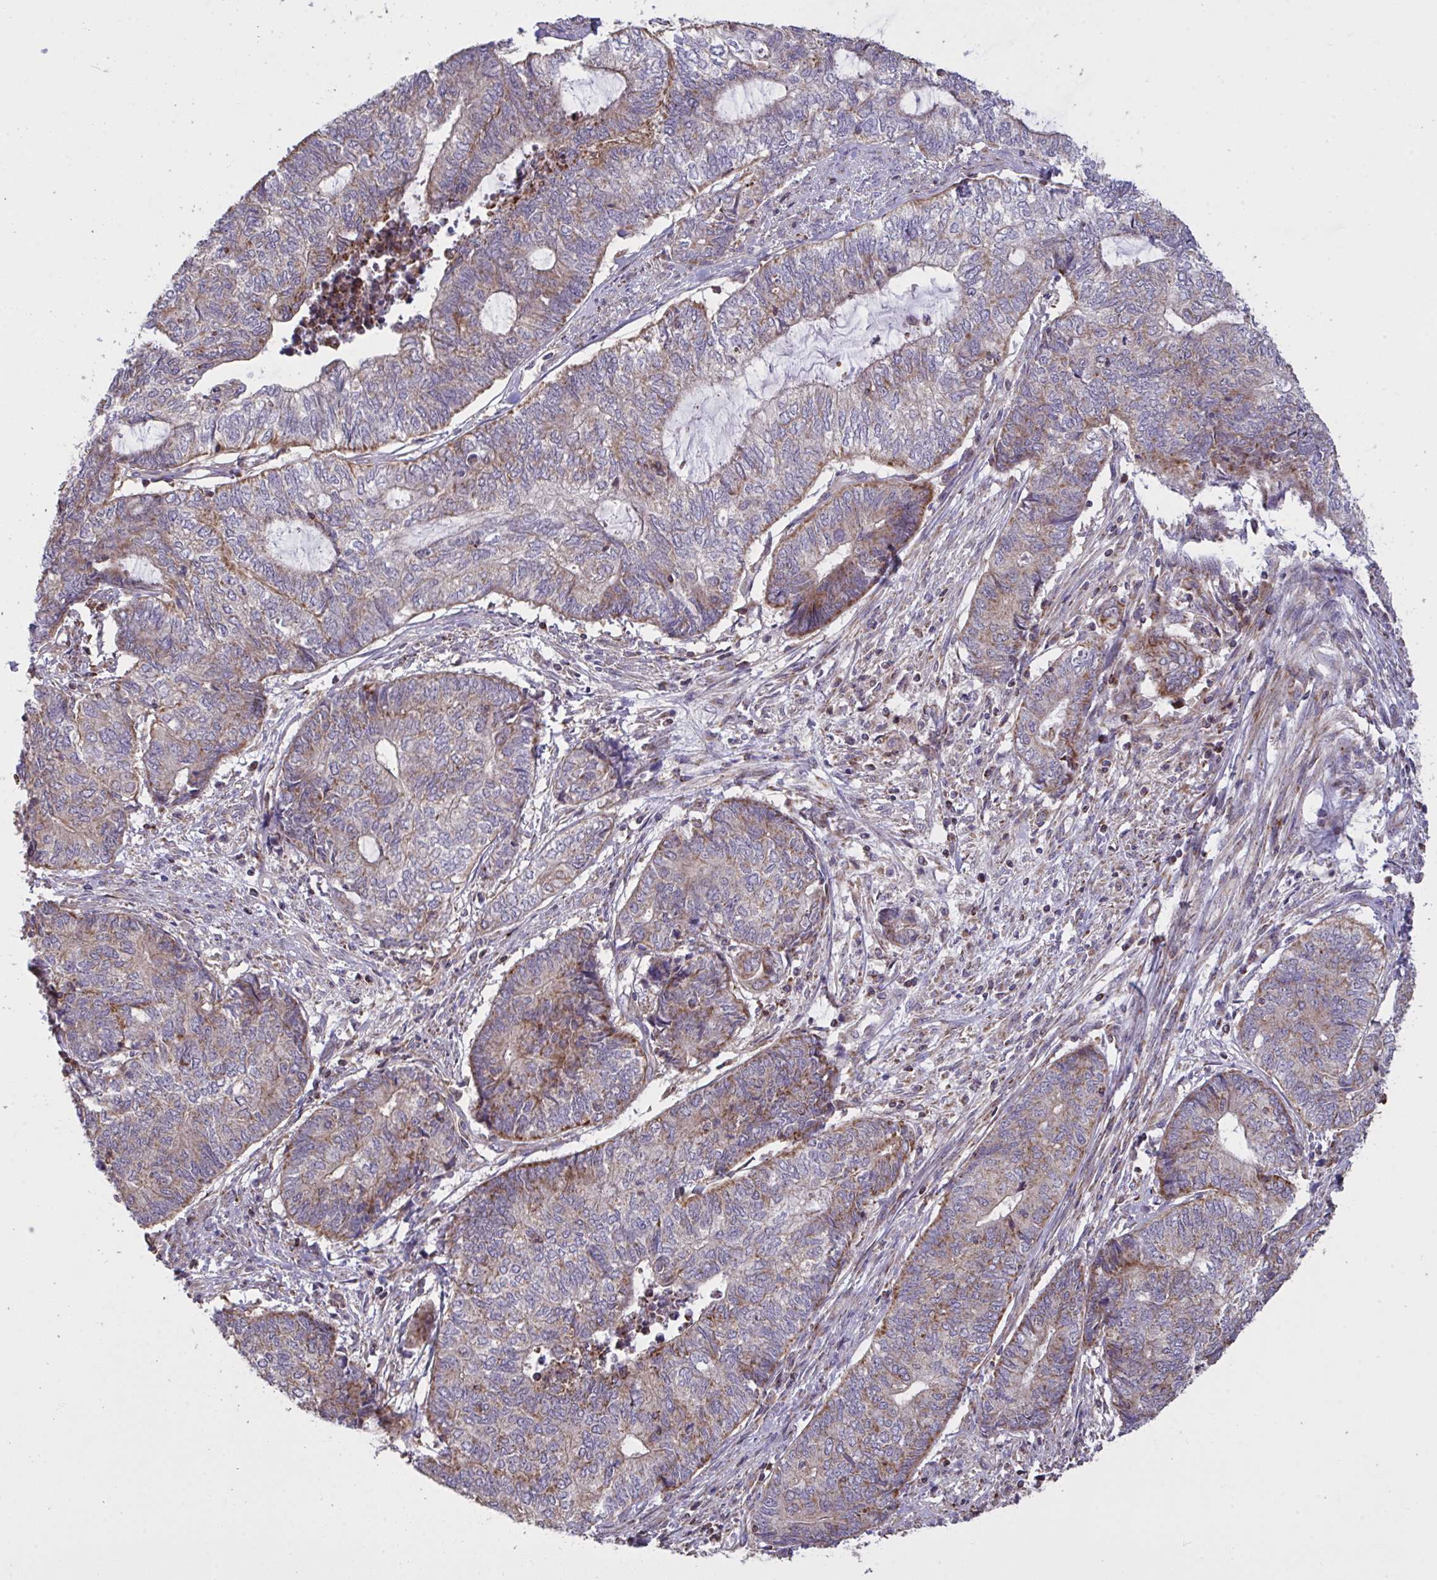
{"staining": {"intensity": "moderate", "quantity": "<25%", "location": "cytoplasmic/membranous"}, "tissue": "endometrial cancer", "cell_type": "Tumor cells", "image_type": "cancer", "snomed": [{"axis": "morphology", "description": "Adenocarcinoma, NOS"}, {"axis": "topography", "description": "Uterus"}, {"axis": "topography", "description": "Endometrium"}], "caption": "Immunohistochemistry (DAB) staining of endometrial adenocarcinoma demonstrates moderate cytoplasmic/membranous protein positivity in about <25% of tumor cells.", "gene": "MICOS10", "patient": {"sex": "female", "age": 70}}